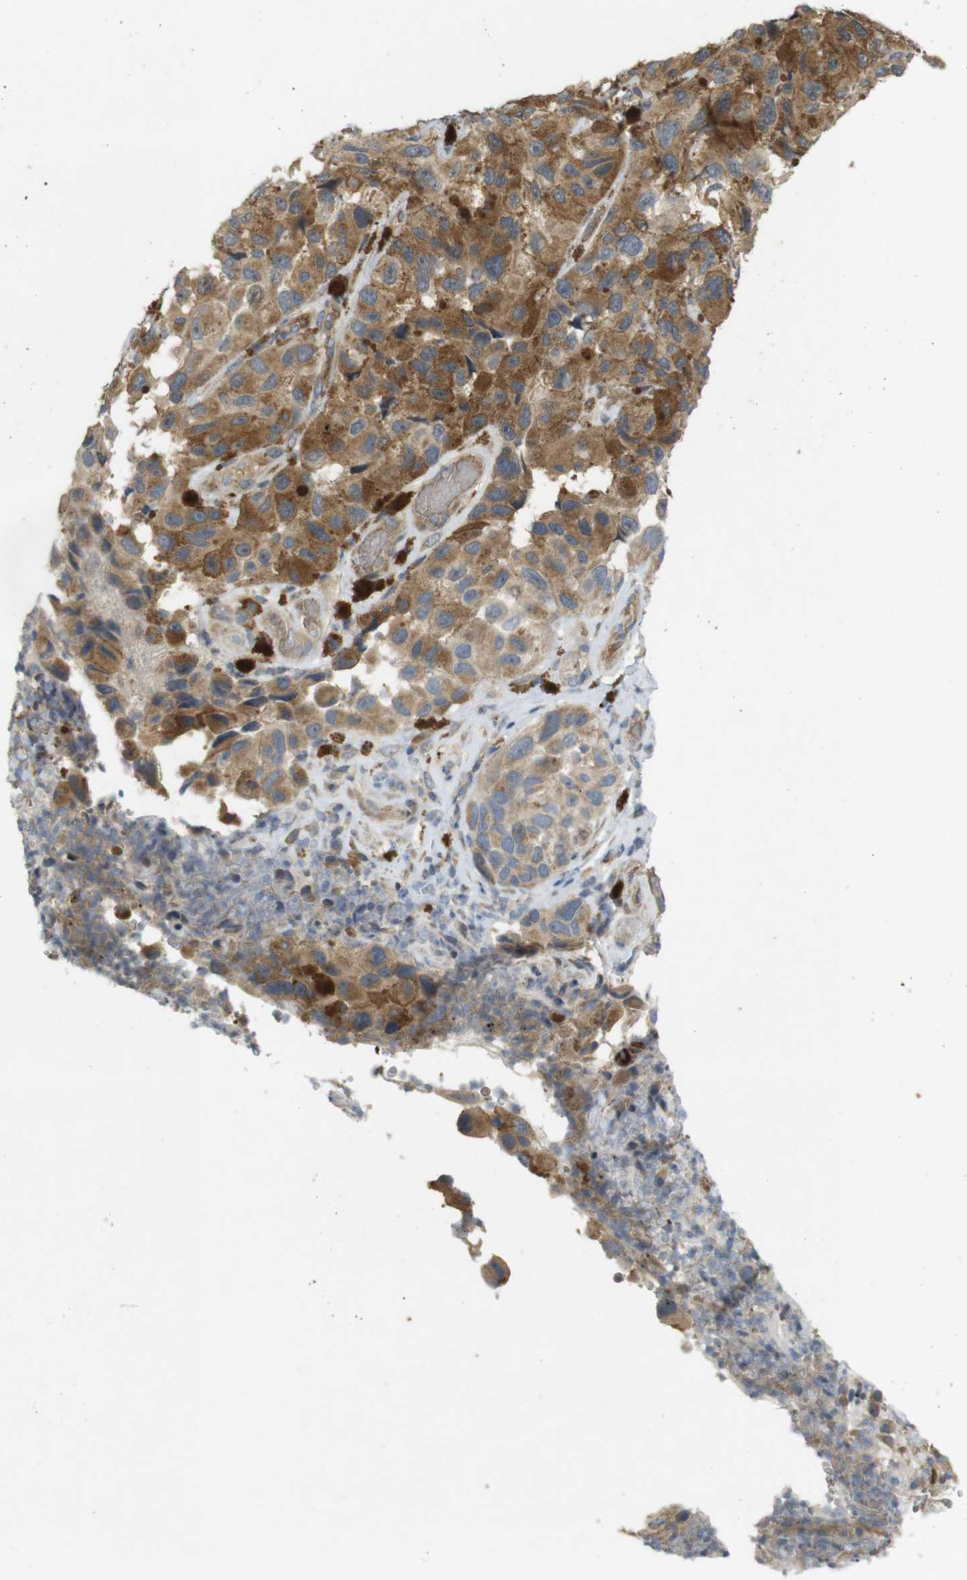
{"staining": {"intensity": "moderate", "quantity": ">75%", "location": "cytoplasmic/membranous"}, "tissue": "melanoma", "cell_type": "Tumor cells", "image_type": "cancer", "snomed": [{"axis": "morphology", "description": "Malignant melanoma, NOS"}, {"axis": "topography", "description": "Skin"}], "caption": "Tumor cells demonstrate medium levels of moderate cytoplasmic/membranous expression in about >75% of cells in melanoma.", "gene": "CLTC", "patient": {"sex": "female", "age": 73}}